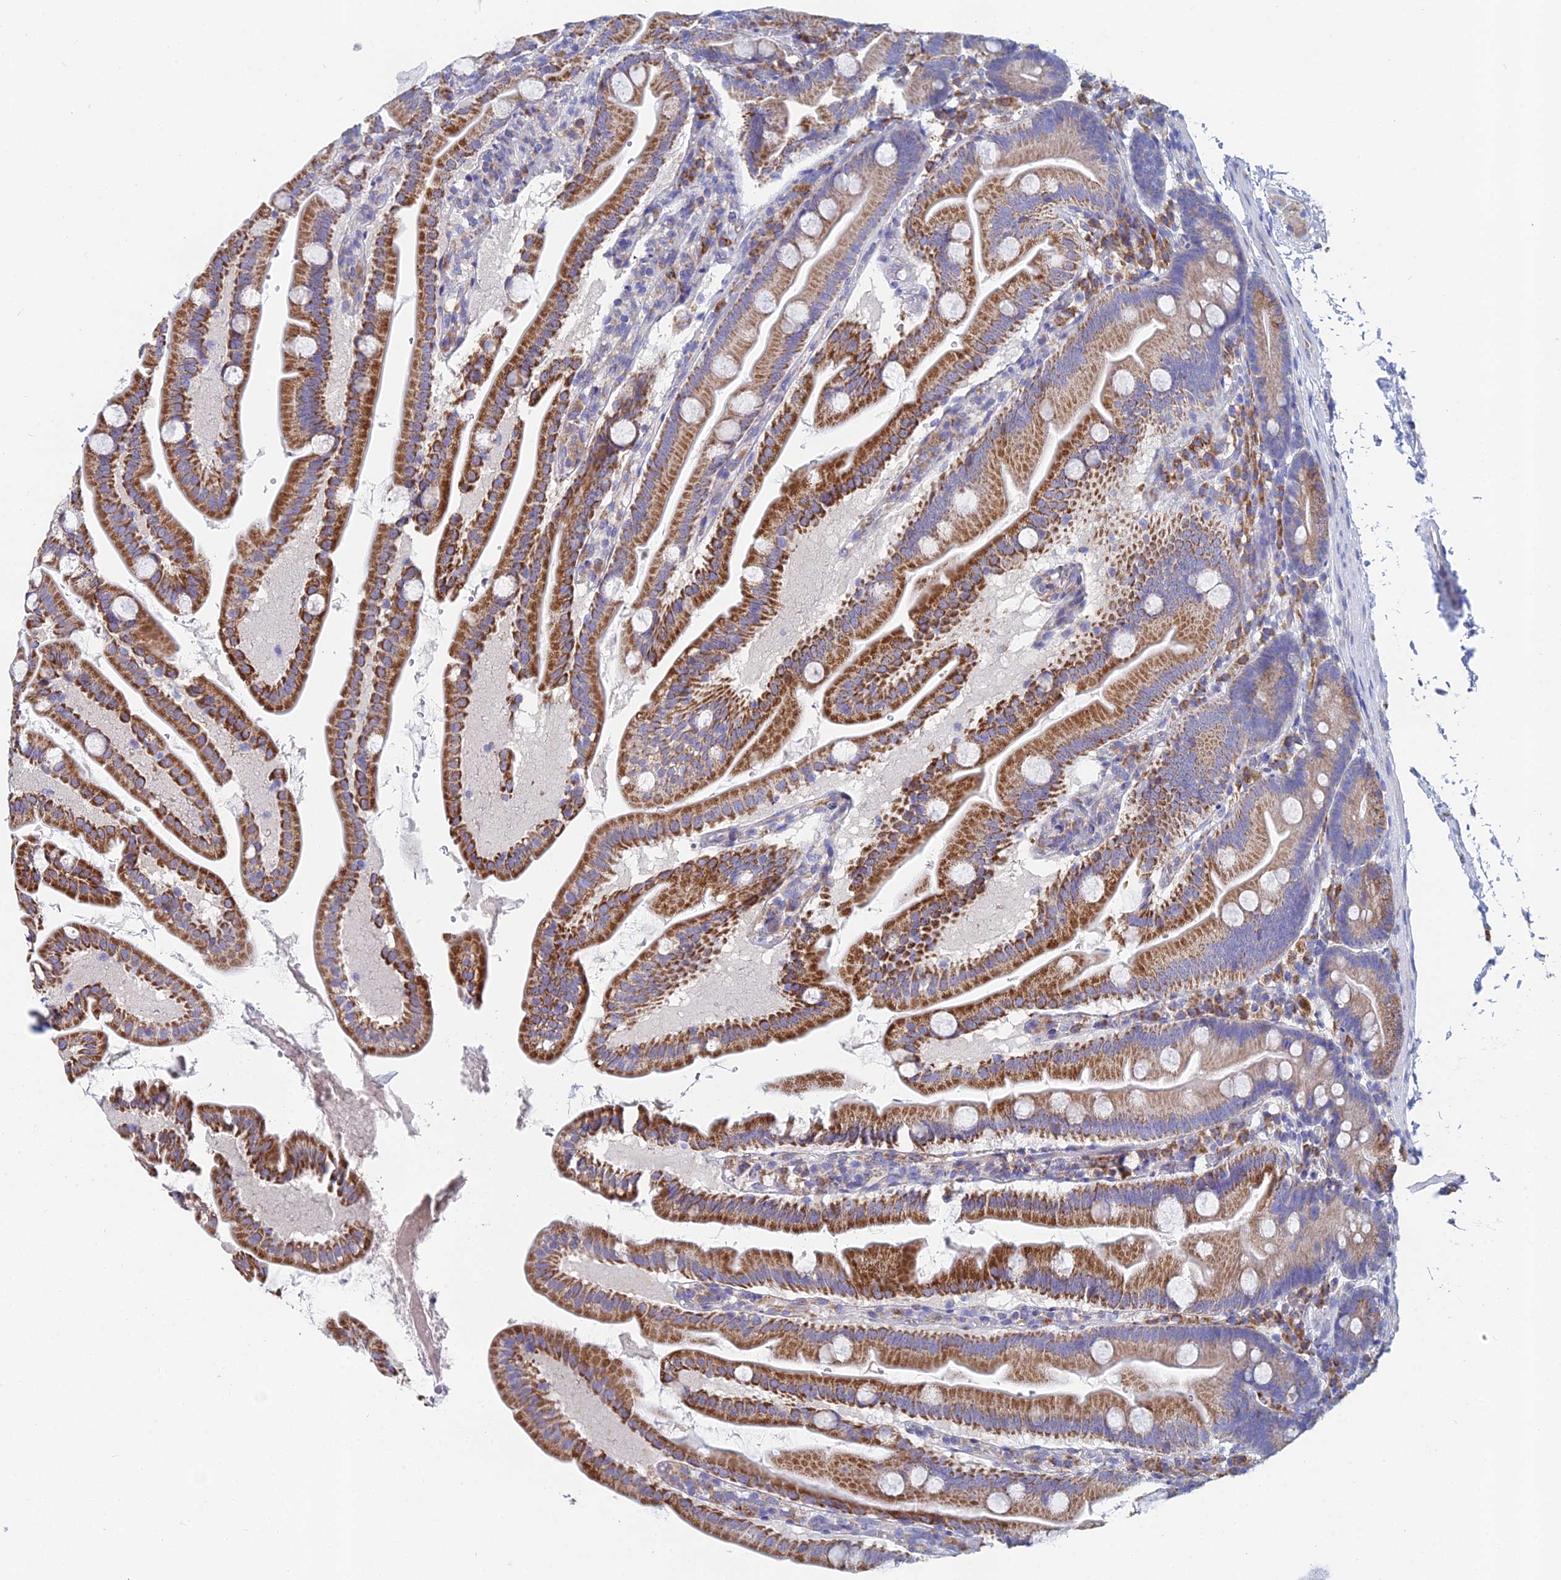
{"staining": {"intensity": "strong", "quantity": ">75%", "location": "cytoplasmic/membranous"}, "tissue": "small intestine", "cell_type": "Glandular cells", "image_type": "normal", "snomed": [{"axis": "morphology", "description": "Normal tissue, NOS"}, {"axis": "topography", "description": "Small intestine"}], "caption": "Protein expression analysis of unremarkable small intestine displays strong cytoplasmic/membranous staining in approximately >75% of glandular cells. The staining is performed using DAB brown chromogen to label protein expression. The nuclei are counter-stained blue using hematoxylin.", "gene": "CRACR2B", "patient": {"sex": "female", "age": 68}}